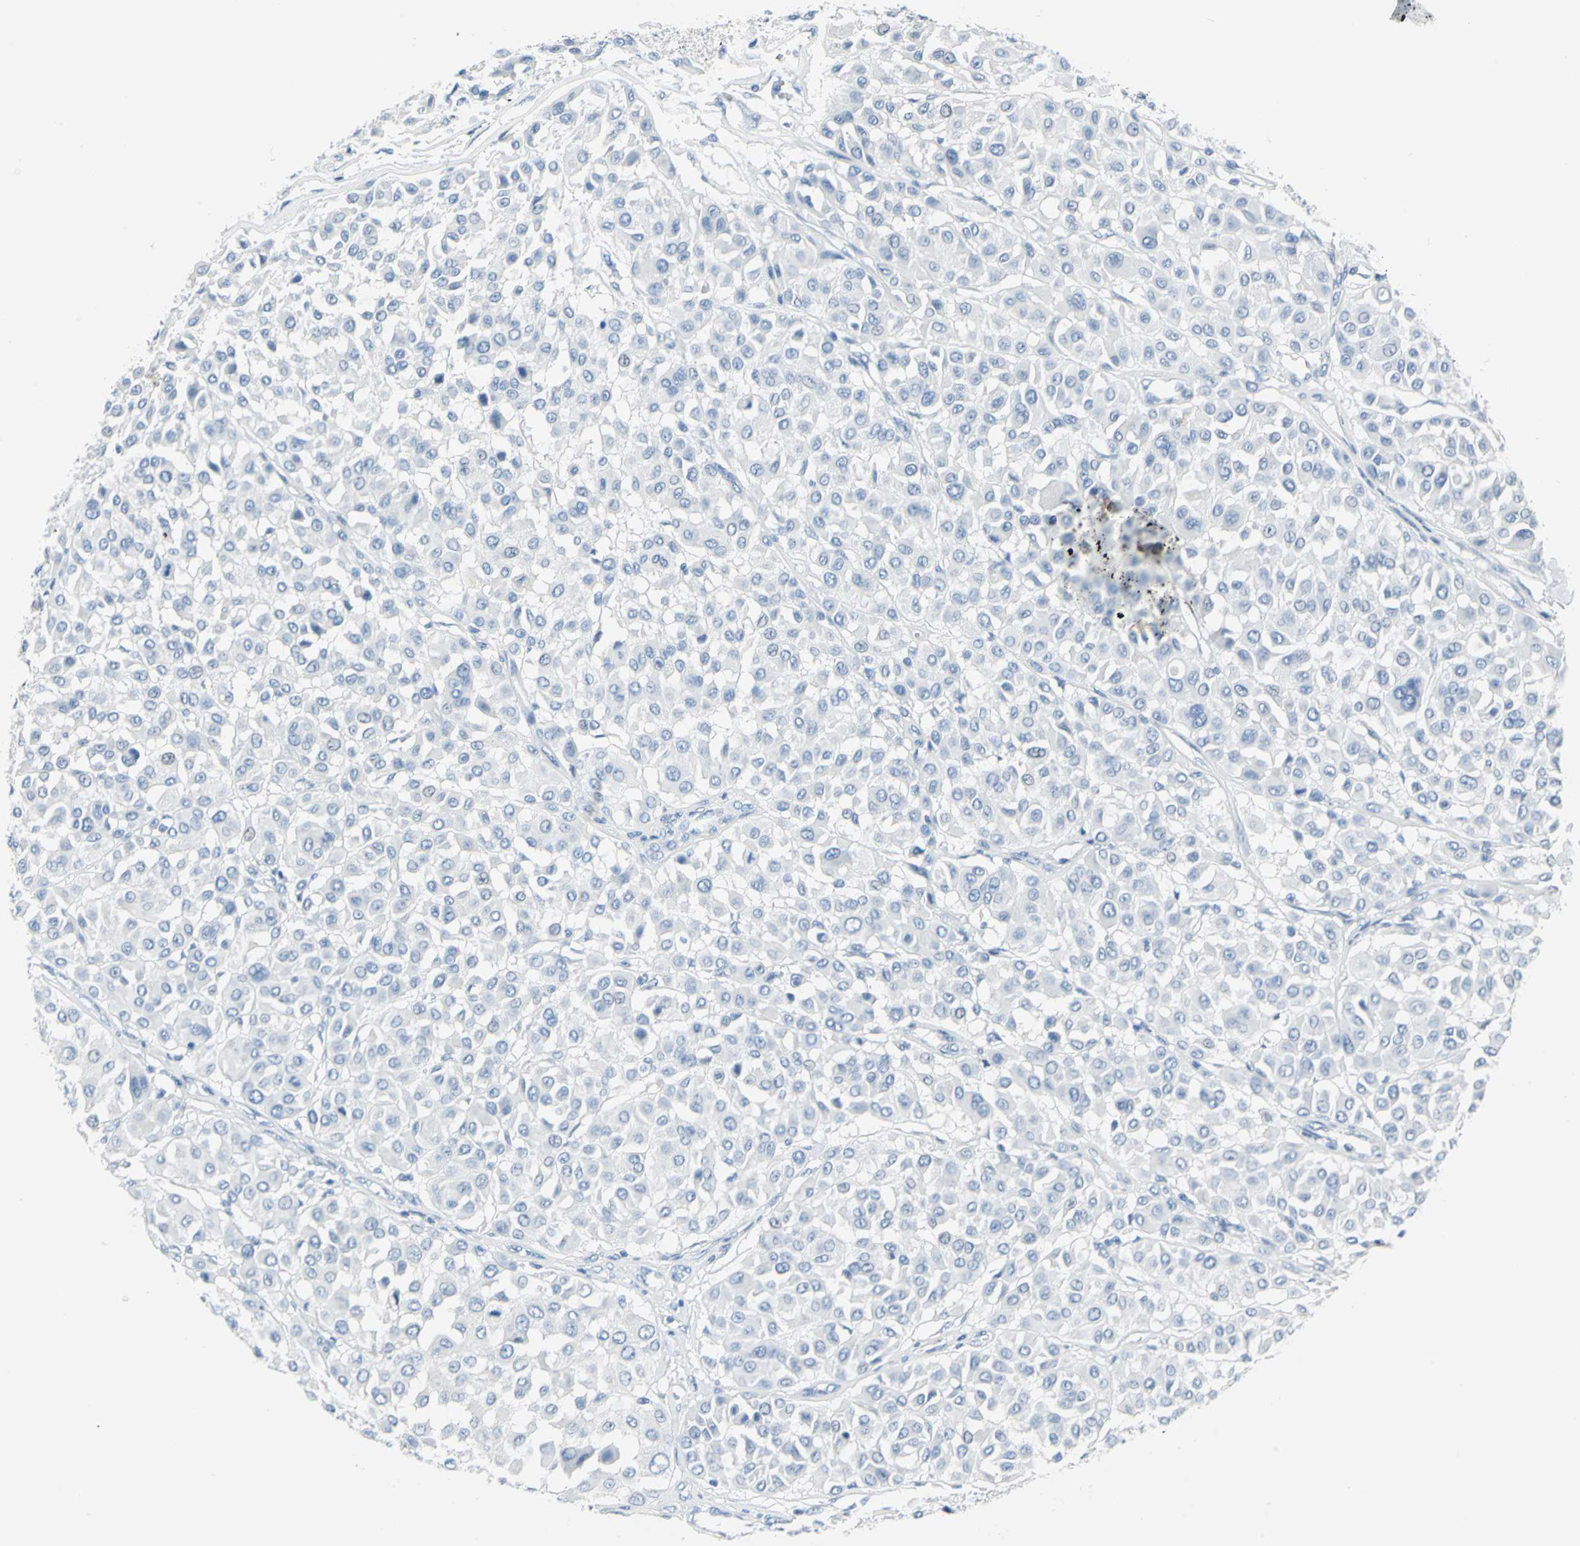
{"staining": {"intensity": "negative", "quantity": "none", "location": "none"}, "tissue": "melanoma", "cell_type": "Tumor cells", "image_type": "cancer", "snomed": [{"axis": "morphology", "description": "Malignant melanoma, Metastatic site"}, {"axis": "topography", "description": "Soft tissue"}], "caption": "High magnification brightfield microscopy of melanoma stained with DAB (3,3'-diaminobenzidine) (brown) and counterstained with hematoxylin (blue): tumor cells show no significant positivity. The staining was performed using DAB to visualize the protein expression in brown, while the nuclei were stained in blue with hematoxylin (Magnification: 20x).", "gene": "SFN", "patient": {"sex": "male", "age": 41}}